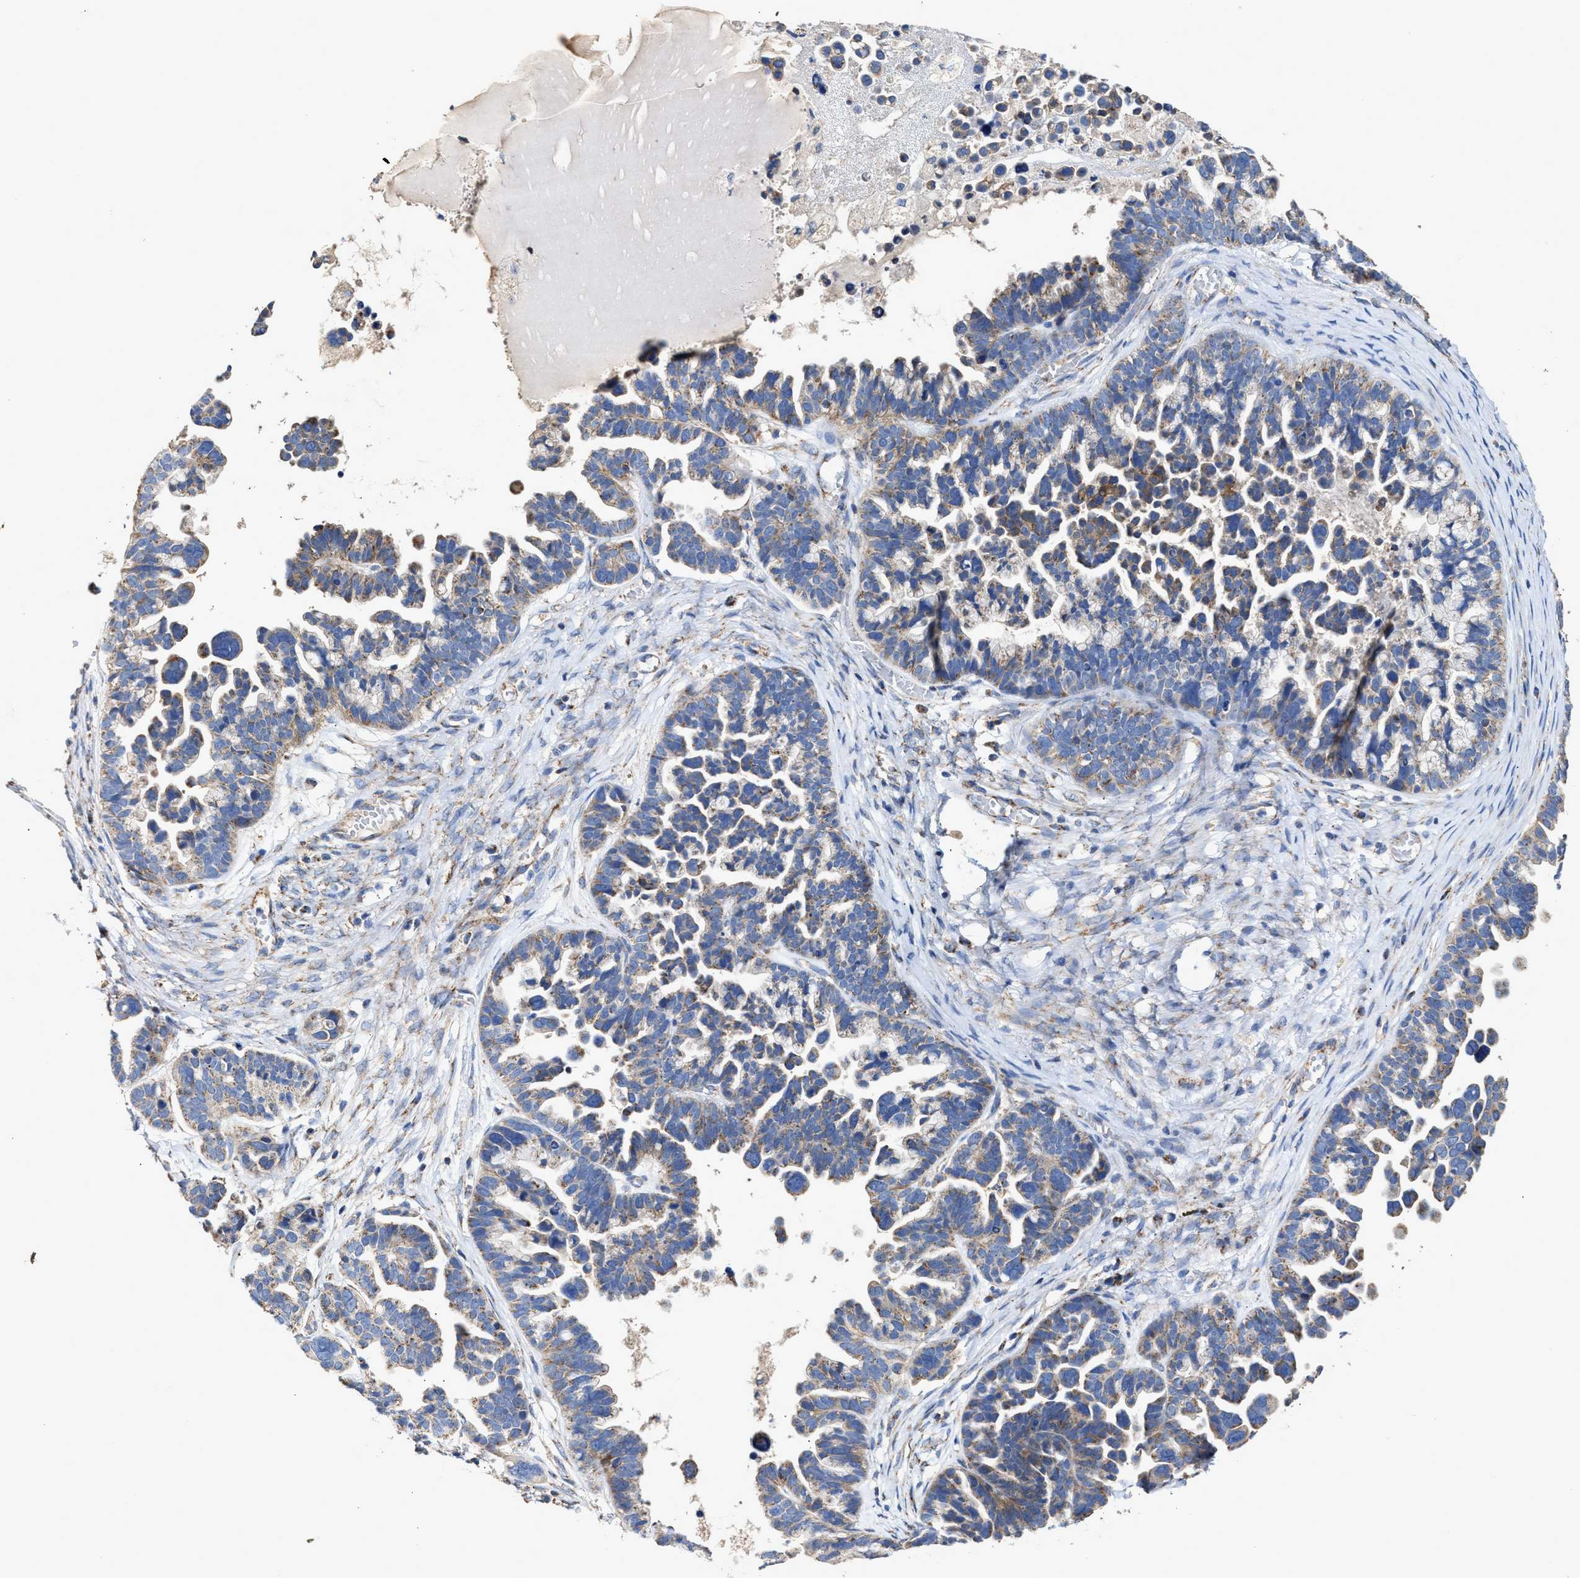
{"staining": {"intensity": "moderate", "quantity": "25%-75%", "location": "cytoplasmic/membranous"}, "tissue": "ovarian cancer", "cell_type": "Tumor cells", "image_type": "cancer", "snomed": [{"axis": "morphology", "description": "Cystadenocarcinoma, serous, NOS"}, {"axis": "topography", "description": "Ovary"}], "caption": "A photomicrograph showing moderate cytoplasmic/membranous expression in approximately 25%-75% of tumor cells in serous cystadenocarcinoma (ovarian), as visualized by brown immunohistochemical staining.", "gene": "MECR", "patient": {"sex": "female", "age": 56}}